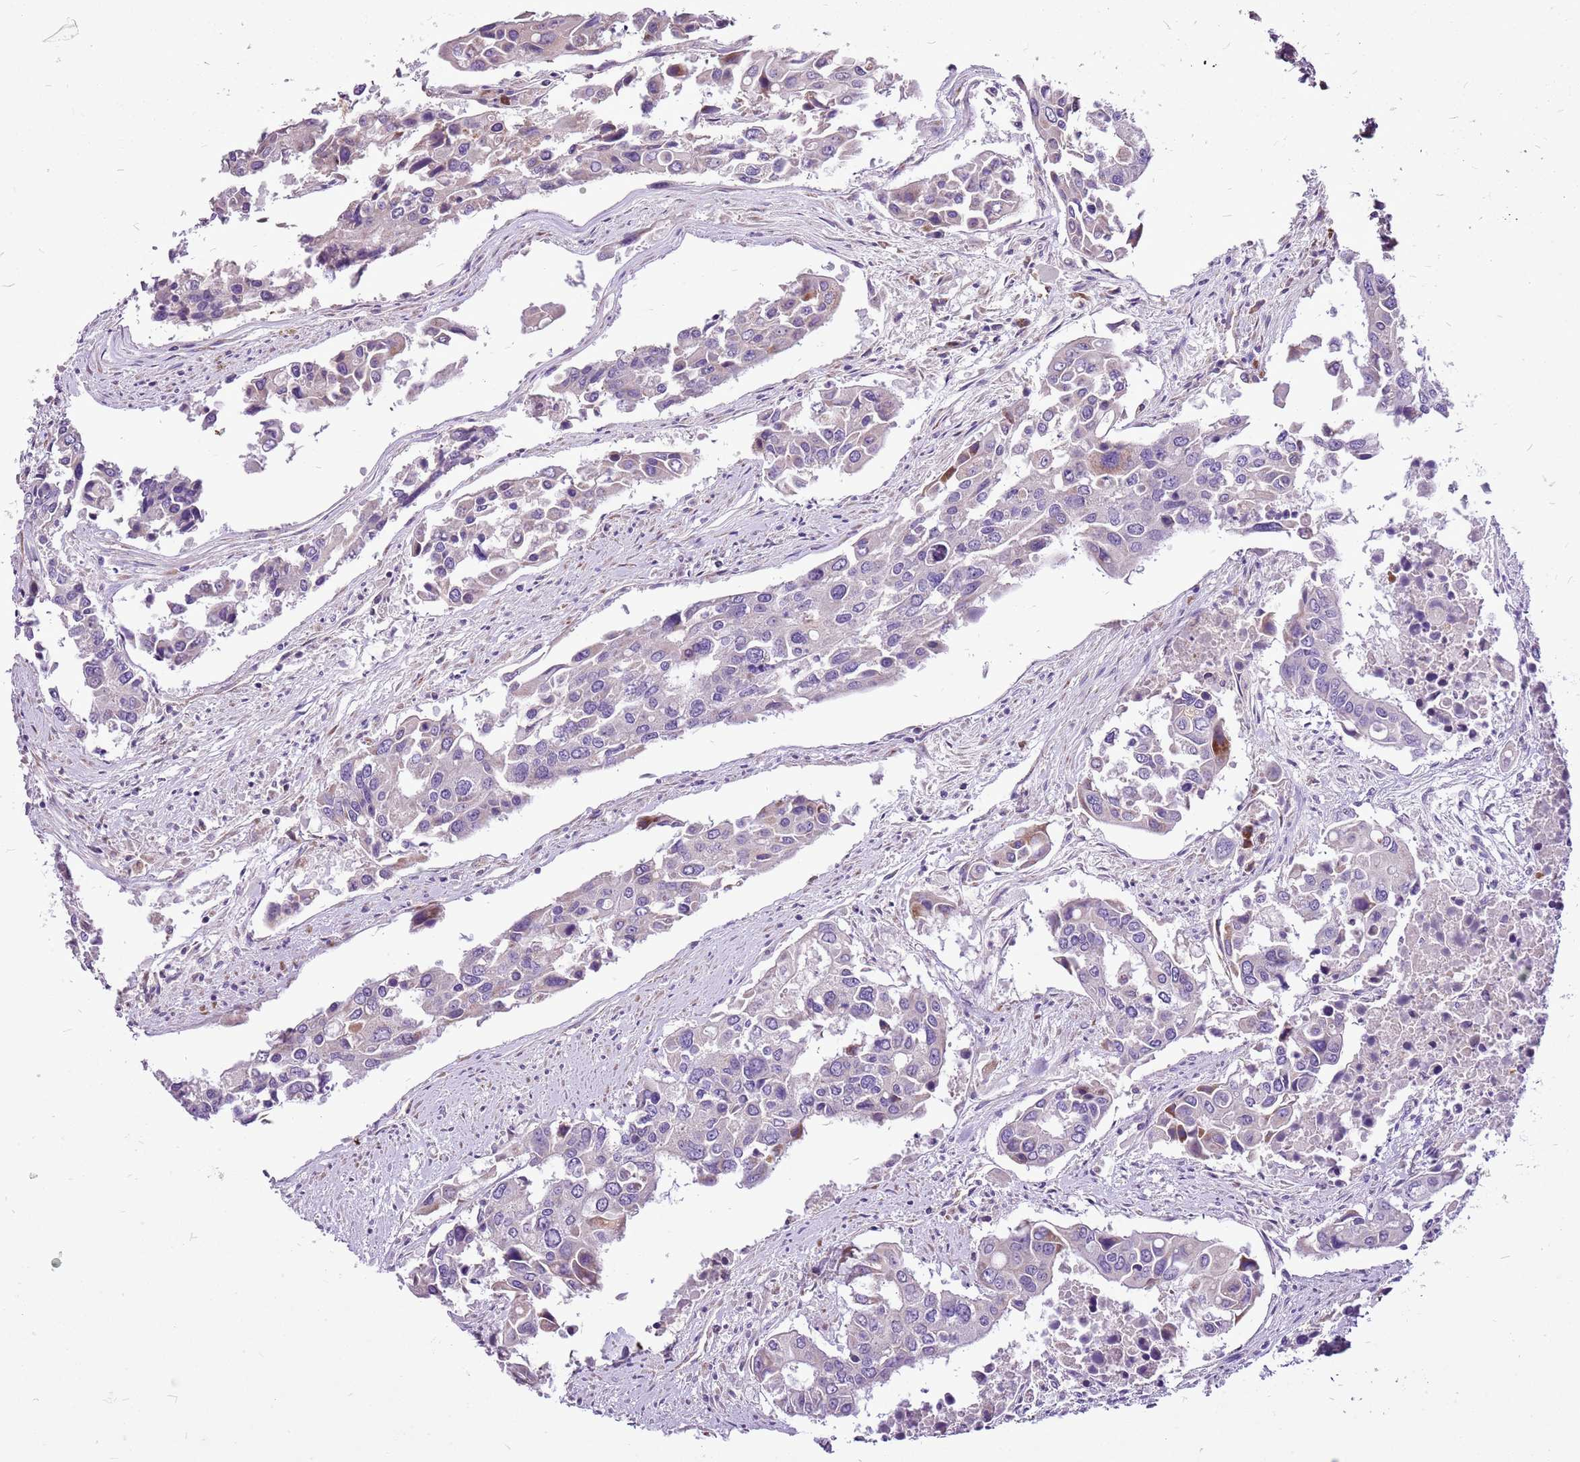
{"staining": {"intensity": "moderate", "quantity": "<25%", "location": "cytoplasmic/membranous"}, "tissue": "colorectal cancer", "cell_type": "Tumor cells", "image_type": "cancer", "snomed": [{"axis": "morphology", "description": "Adenocarcinoma, NOS"}, {"axis": "topography", "description": "Colon"}], "caption": "Protein staining exhibits moderate cytoplasmic/membranous staining in approximately <25% of tumor cells in colorectal cancer. (Stains: DAB in brown, nuclei in blue, Microscopy: brightfield microscopy at high magnification).", "gene": "GCDH", "patient": {"sex": "male", "age": 77}}